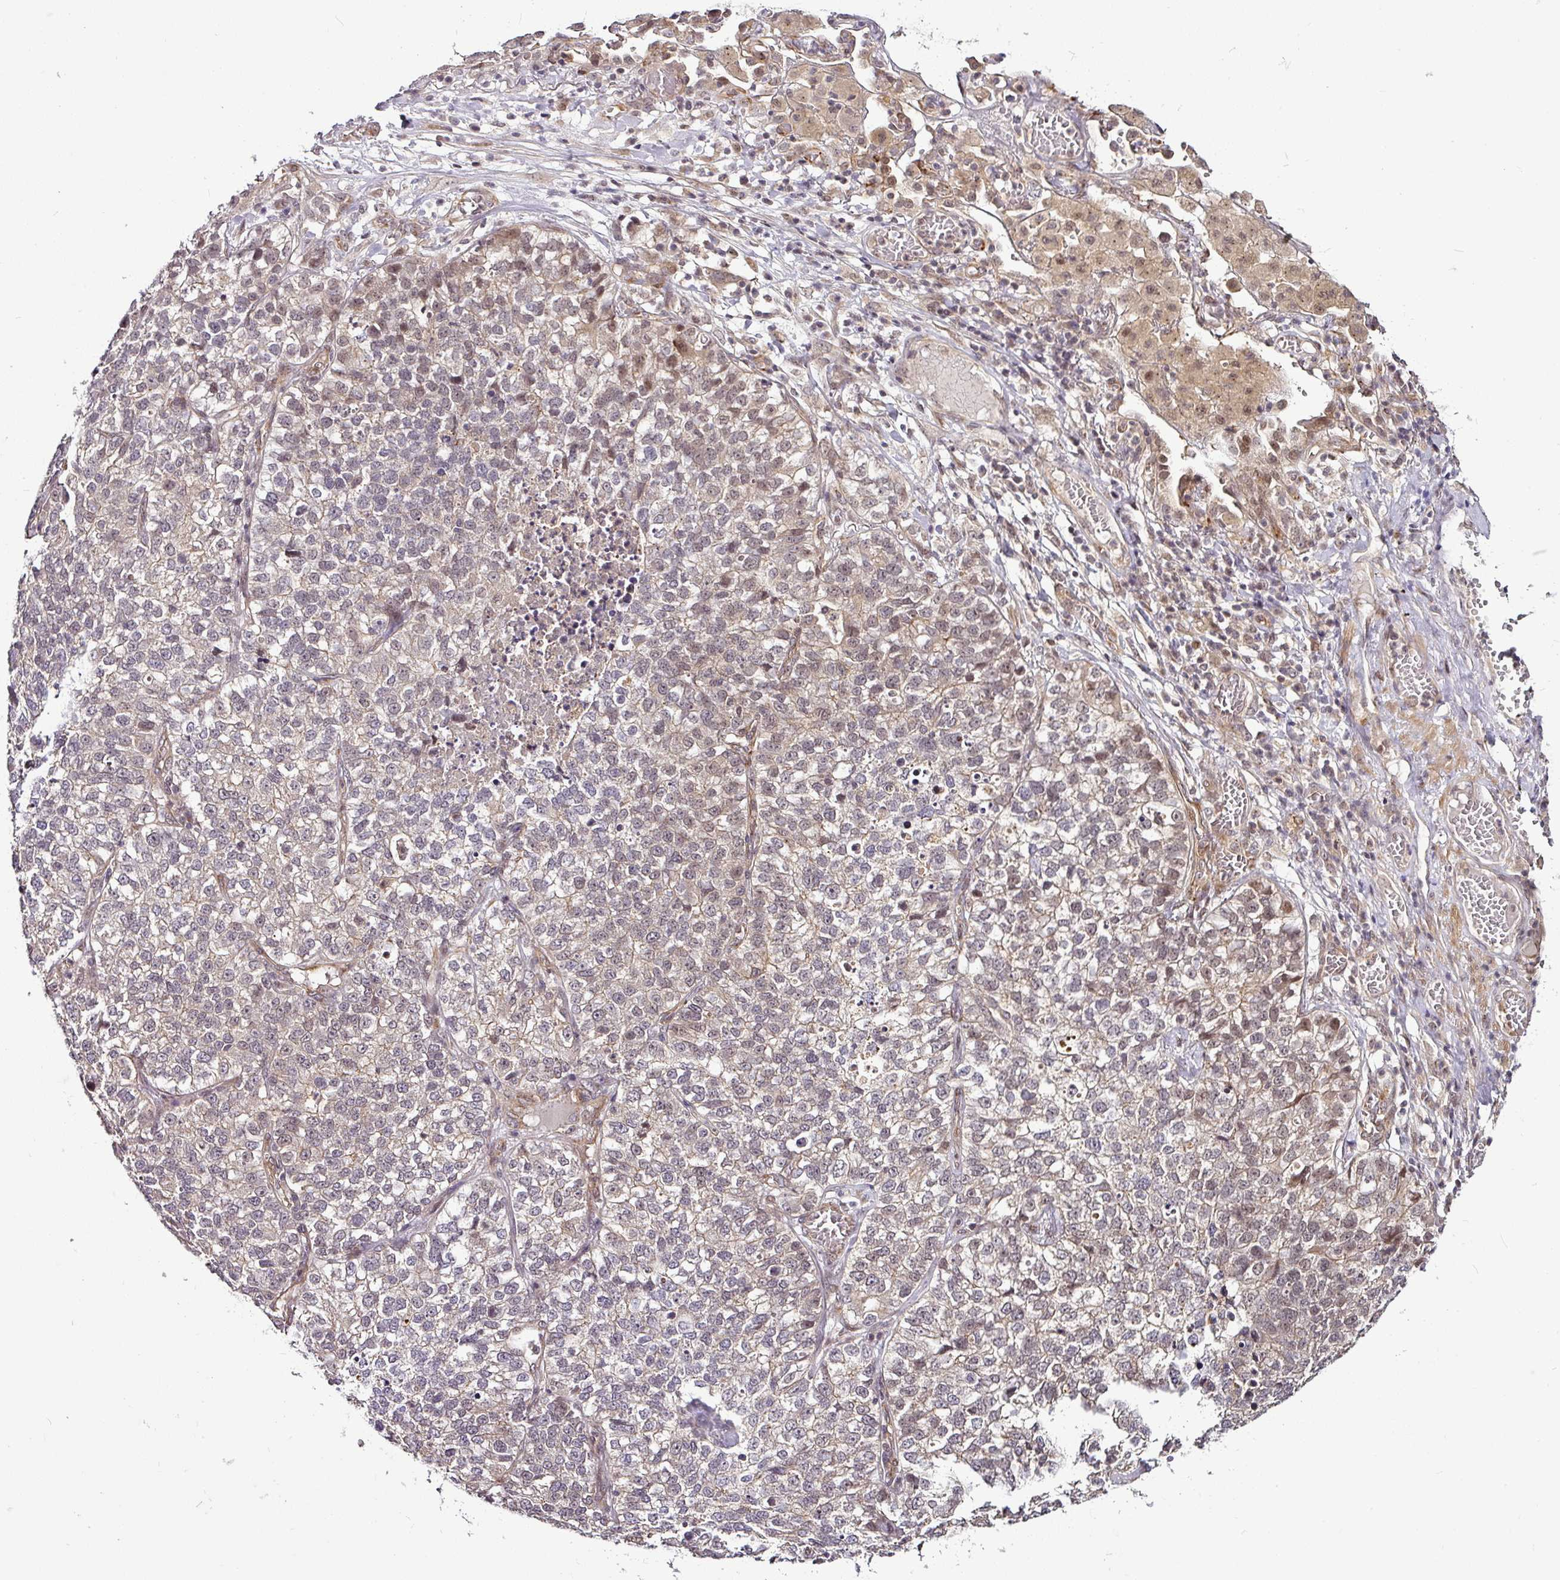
{"staining": {"intensity": "moderate", "quantity": "<25%", "location": "nuclear"}, "tissue": "lung cancer", "cell_type": "Tumor cells", "image_type": "cancer", "snomed": [{"axis": "morphology", "description": "Adenocarcinoma, NOS"}, {"axis": "topography", "description": "Lung"}], "caption": "The photomicrograph displays staining of lung adenocarcinoma, revealing moderate nuclear protein staining (brown color) within tumor cells. (IHC, brightfield microscopy, high magnification).", "gene": "DCAF13", "patient": {"sex": "male", "age": 49}}